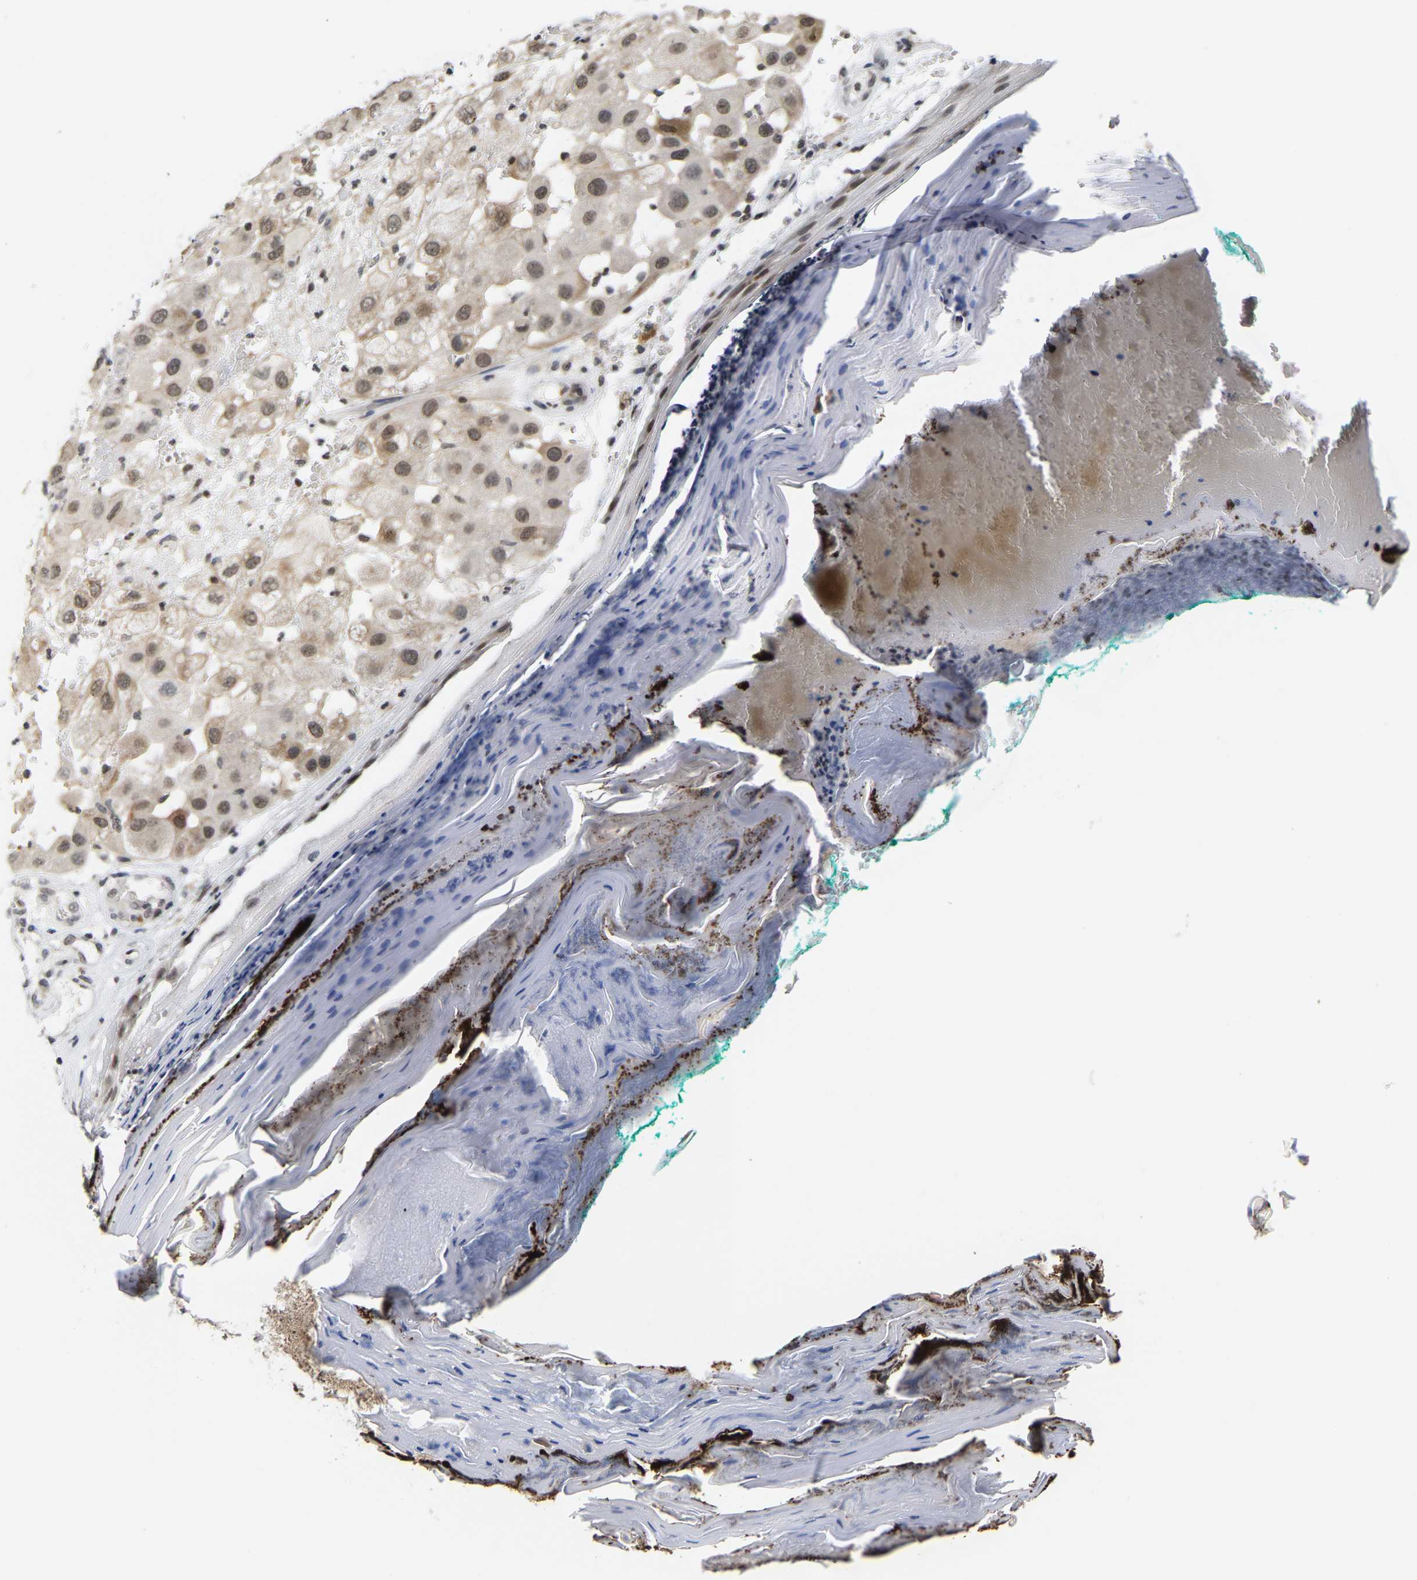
{"staining": {"intensity": "weak", "quantity": ">75%", "location": "cytoplasmic/membranous,nuclear"}, "tissue": "melanoma", "cell_type": "Tumor cells", "image_type": "cancer", "snomed": [{"axis": "morphology", "description": "Malignant melanoma, NOS"}, {"axis": "topography", "description": "Skin"}], "caption": "High-magnification brightfield microscopy of melanoma stained with DAB (3,3'-diaminobenzidine) (brown) and counterstained with hematoxylin (blue). tumor cells exhibit weak cytoplasmic/membranous and nuclear positivity is seen in about>75% of cells.", "gene": "ANKRD6", "patient": {"sex": "female", "age": 81}}